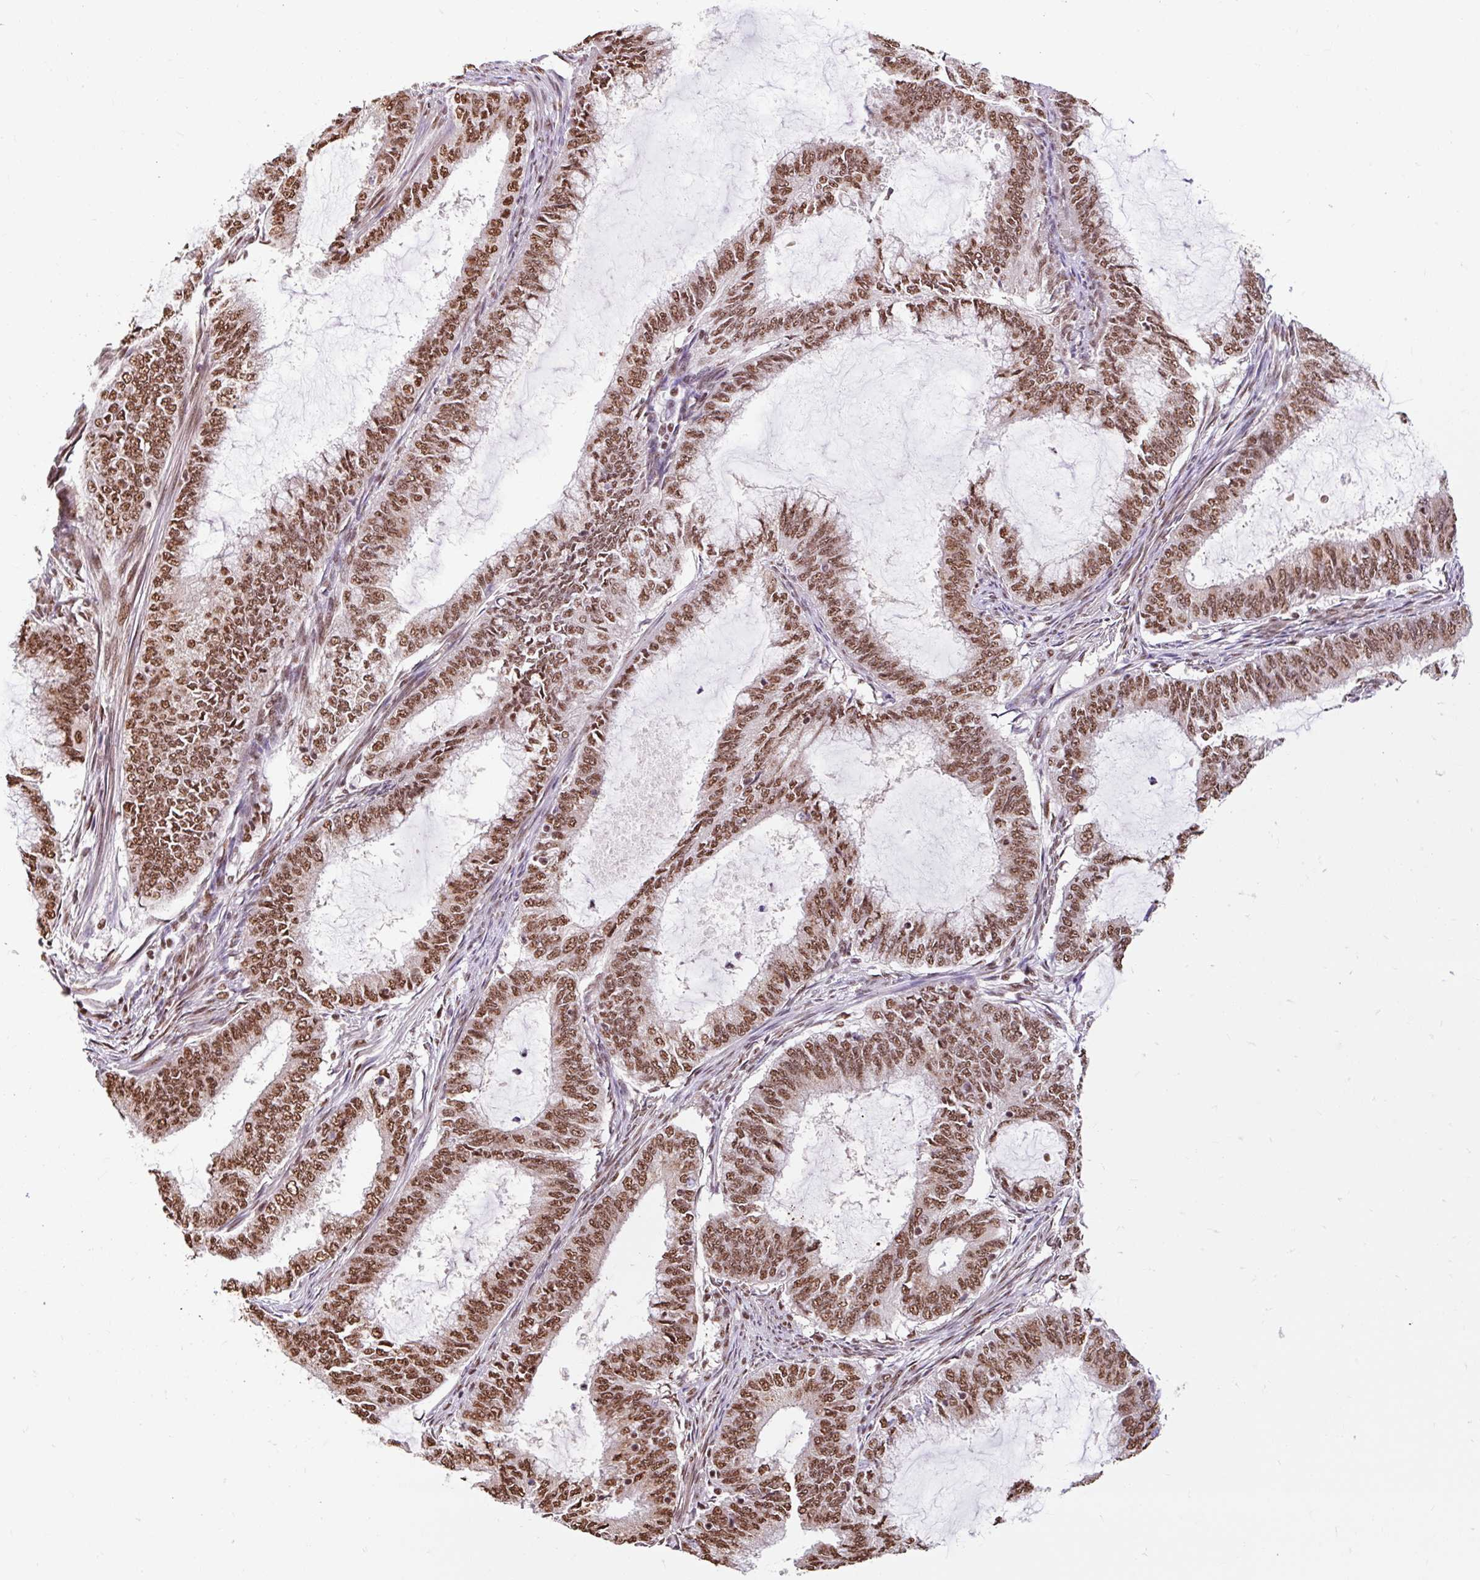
{"staining": {"intensity": "moderate", "quantity": ">75%", "location": "nuclear"}, "tissue": "endometrial cancer", "cell_type": "Tumor cells", "image_type": "cancer", "snomed": [{"axis": "morphology", "description": "Adenocarcinoma, NOS"}, {"axis": "topography", "description": "Endometrium"}], "caption": "Tumor cells demonstrate moderate nuclear expression in about >75% of cells in endometrial cancer (adenocarcinoma).", "gene": "BICRA", "patient": {"sex": "female", "age": 51}}